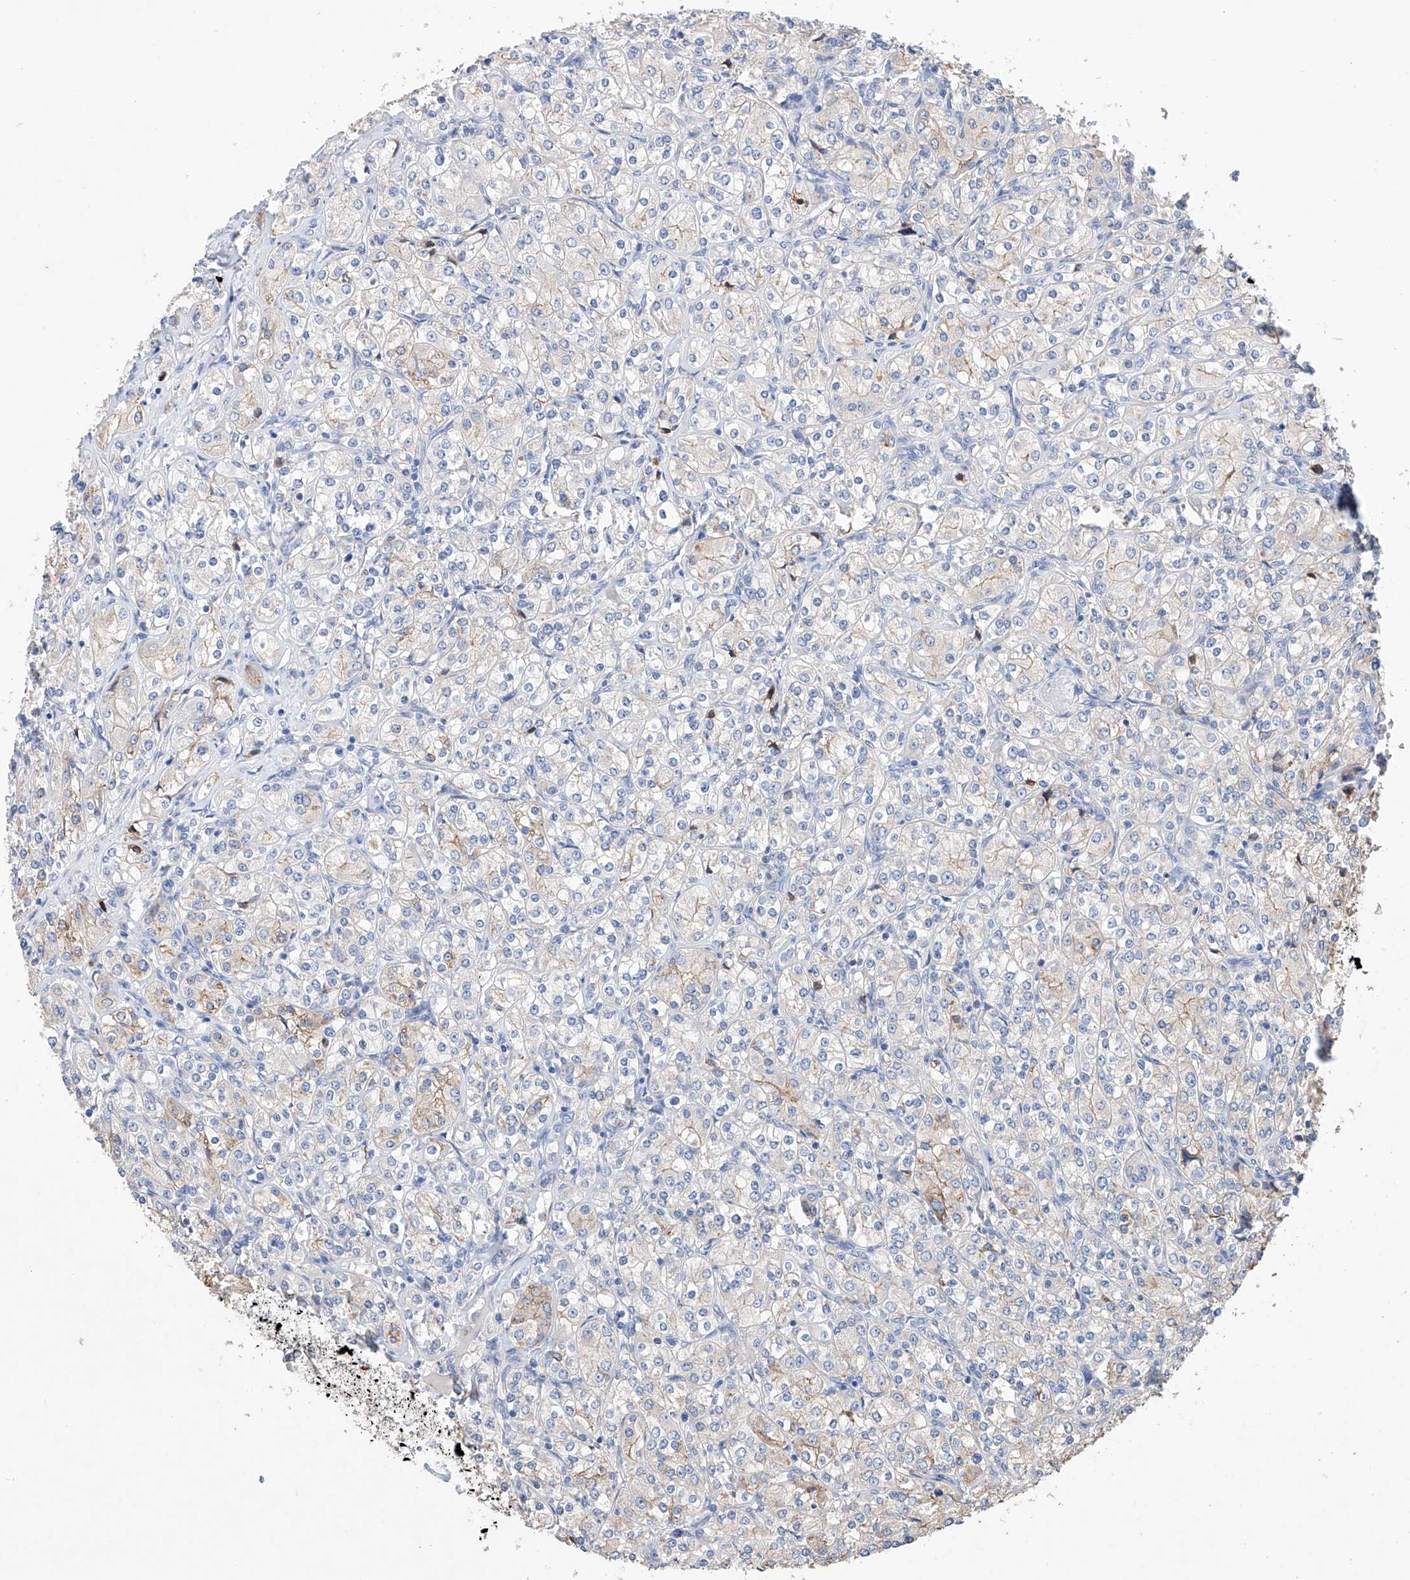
{"staining": {"intensity": "weak", "quantity": "<25%", "location": "cytoplasmic/membranous"}, "tissue": "renal cancer", "cell_type": "Tumor cells", "image_type": "cancer", "snomed": [{"axis": "morphology", "description": "Adenocarcinoma, NOS"}, {"axis": "topography", "description": "Kidney"}], "caption": "High power microscopy image of an IHC image of renal adenocarcinoma, revealing no significant staining in tumor cells.", "gene": "AFG1L", "patient": {"sex": "male", "age": 77}}